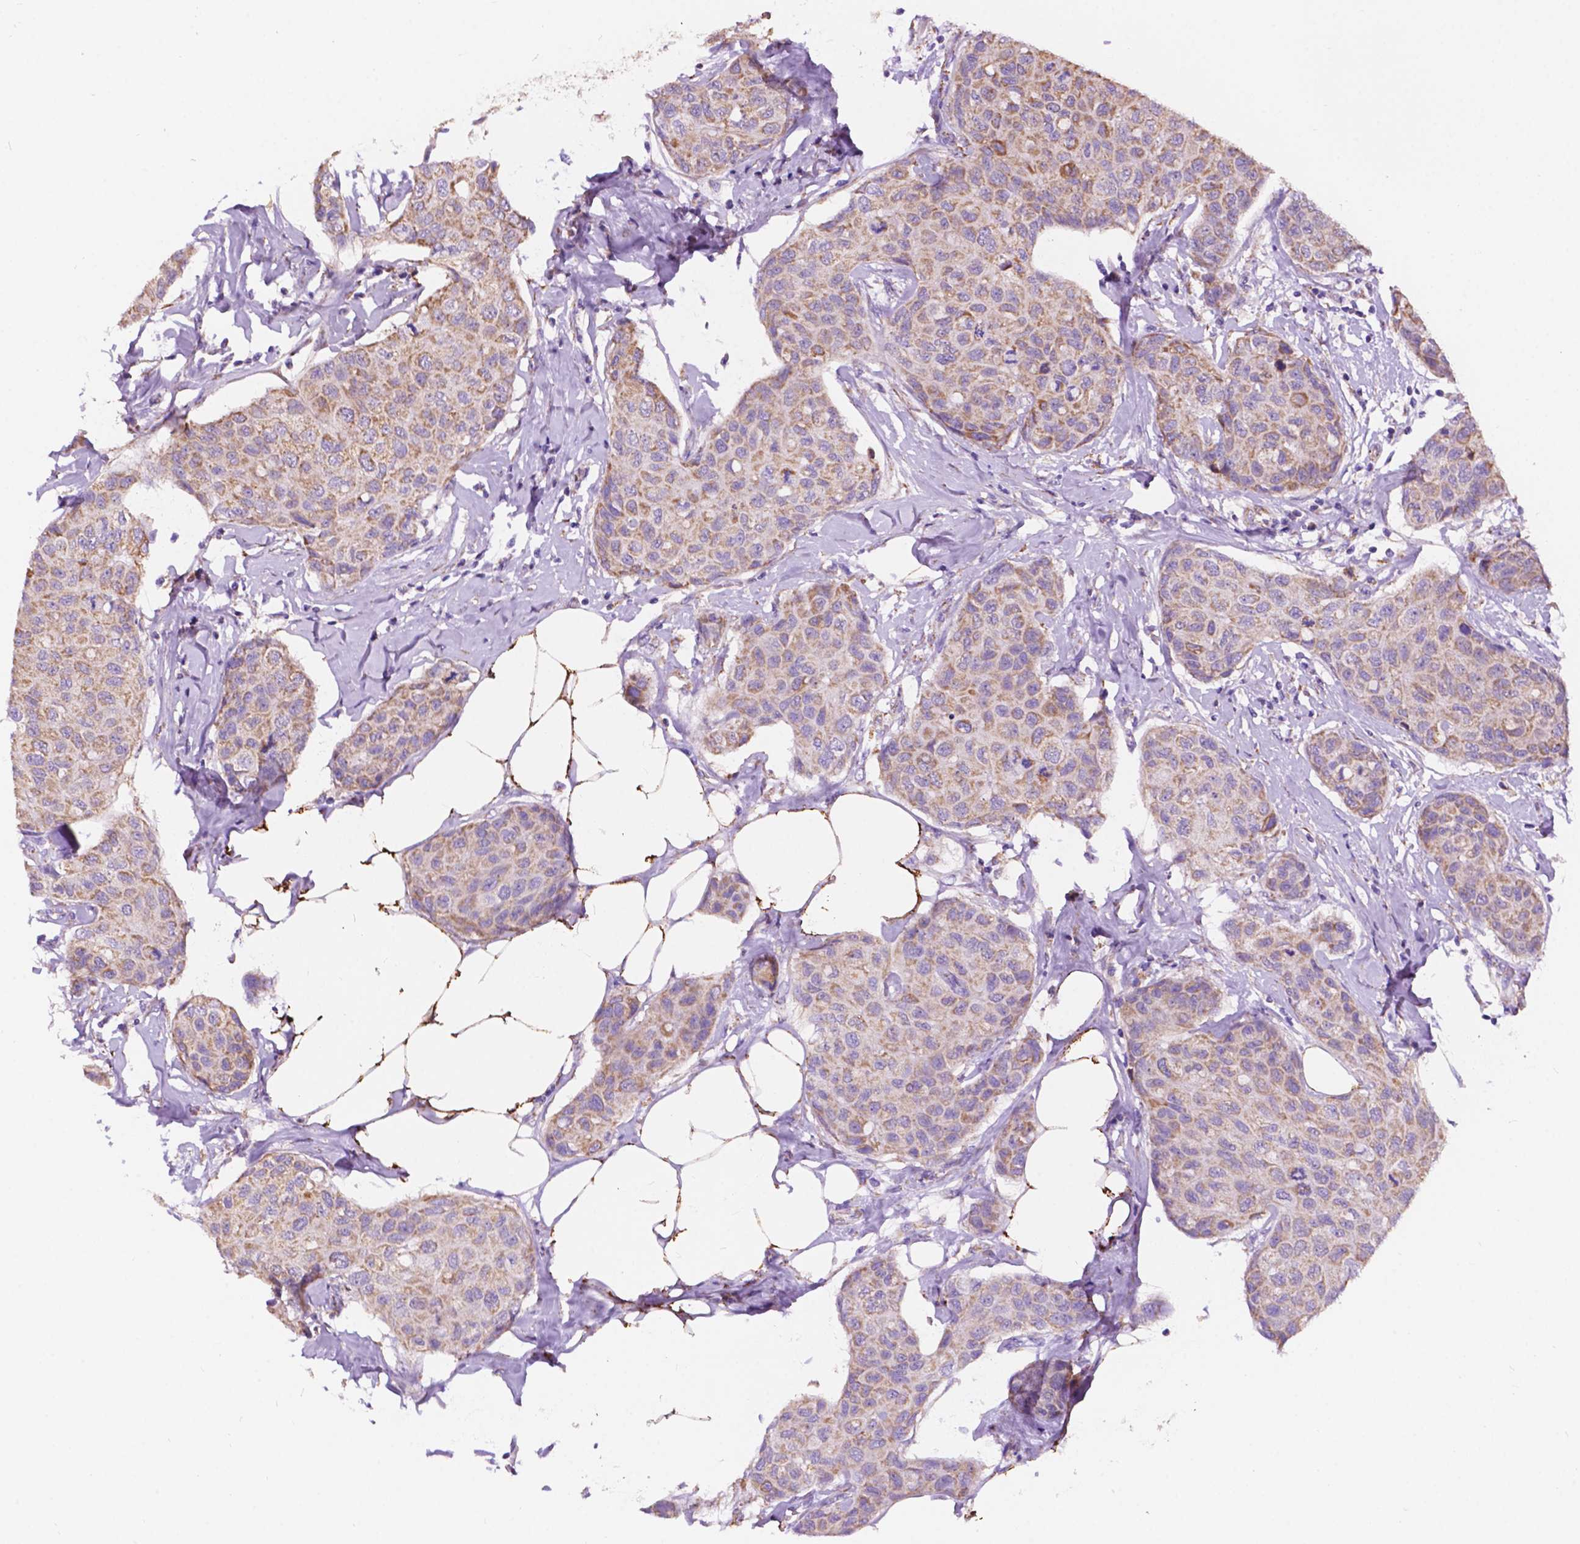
{"staining": {"intensity": "weak", "quantity": "25%-75%", "location": "cytoplasmic/membranous"}, "tissue": "breast cancer", "cell_type": "Tumor cells", "image_type": "cancer", "snomed": [{"axis": "morphology", "description": "Duct carcinoma"}, {"axis": "topography", "description": "Breast"}], "caption": "Human breast cancer stained for a protein (brown) exhibits weak cytoplasmic/membranous positive staining in about 25%-75% of tumor cells.", "gene": "TRPV5", "patient": {"sex": "female", "age": 80}}